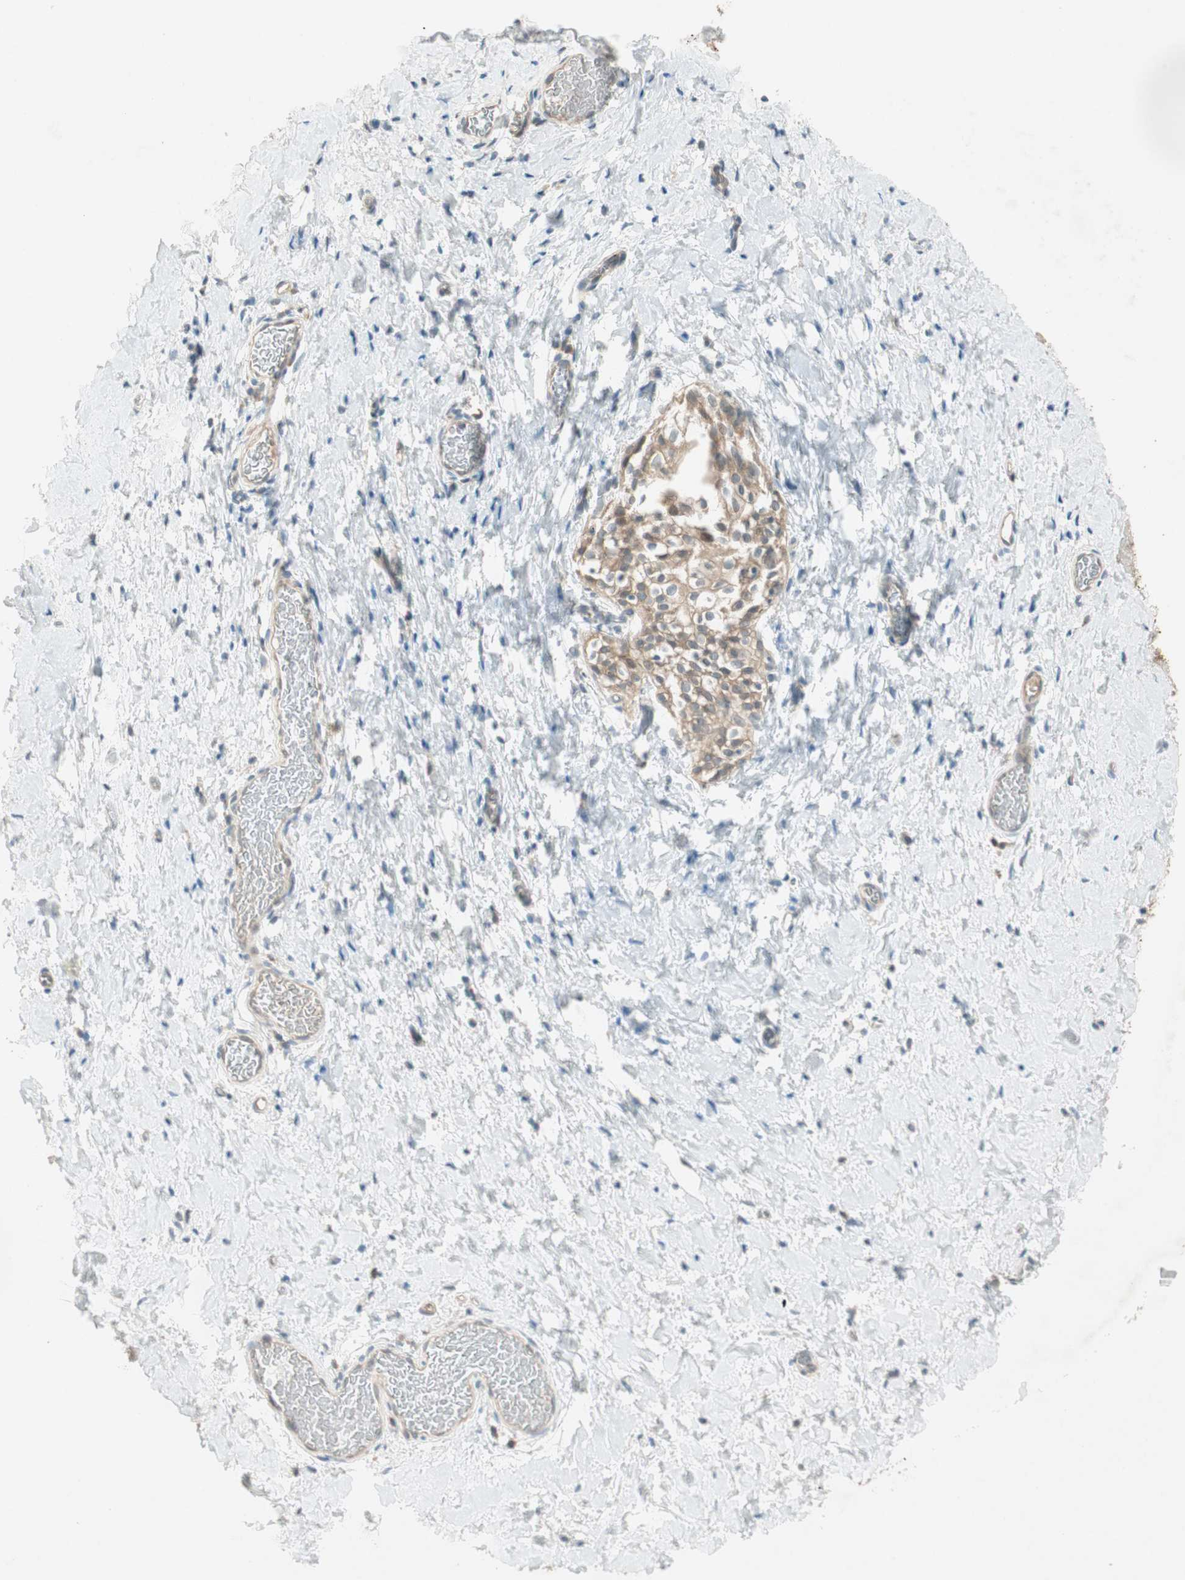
{"staining": {"intensity": "weak", "quantity": "<25%", "location": "cytoplasmic/membranous"}, "tissue": "smooth muscle", "cell_type": "Smooth muscle cells", "image_type": "normal", "snomed": [{"axis": "morphology", "description": "Normal tissue, NOS"}, {"axis": "topography", "description": "Smooth muscle"}], "caption": "DAB immunohistochemical staining of normal smooth muscle shows no significant expression in smooth muscle cells.", "gene": "NCLN", "patient": {"sex": "male", "age": 16}}